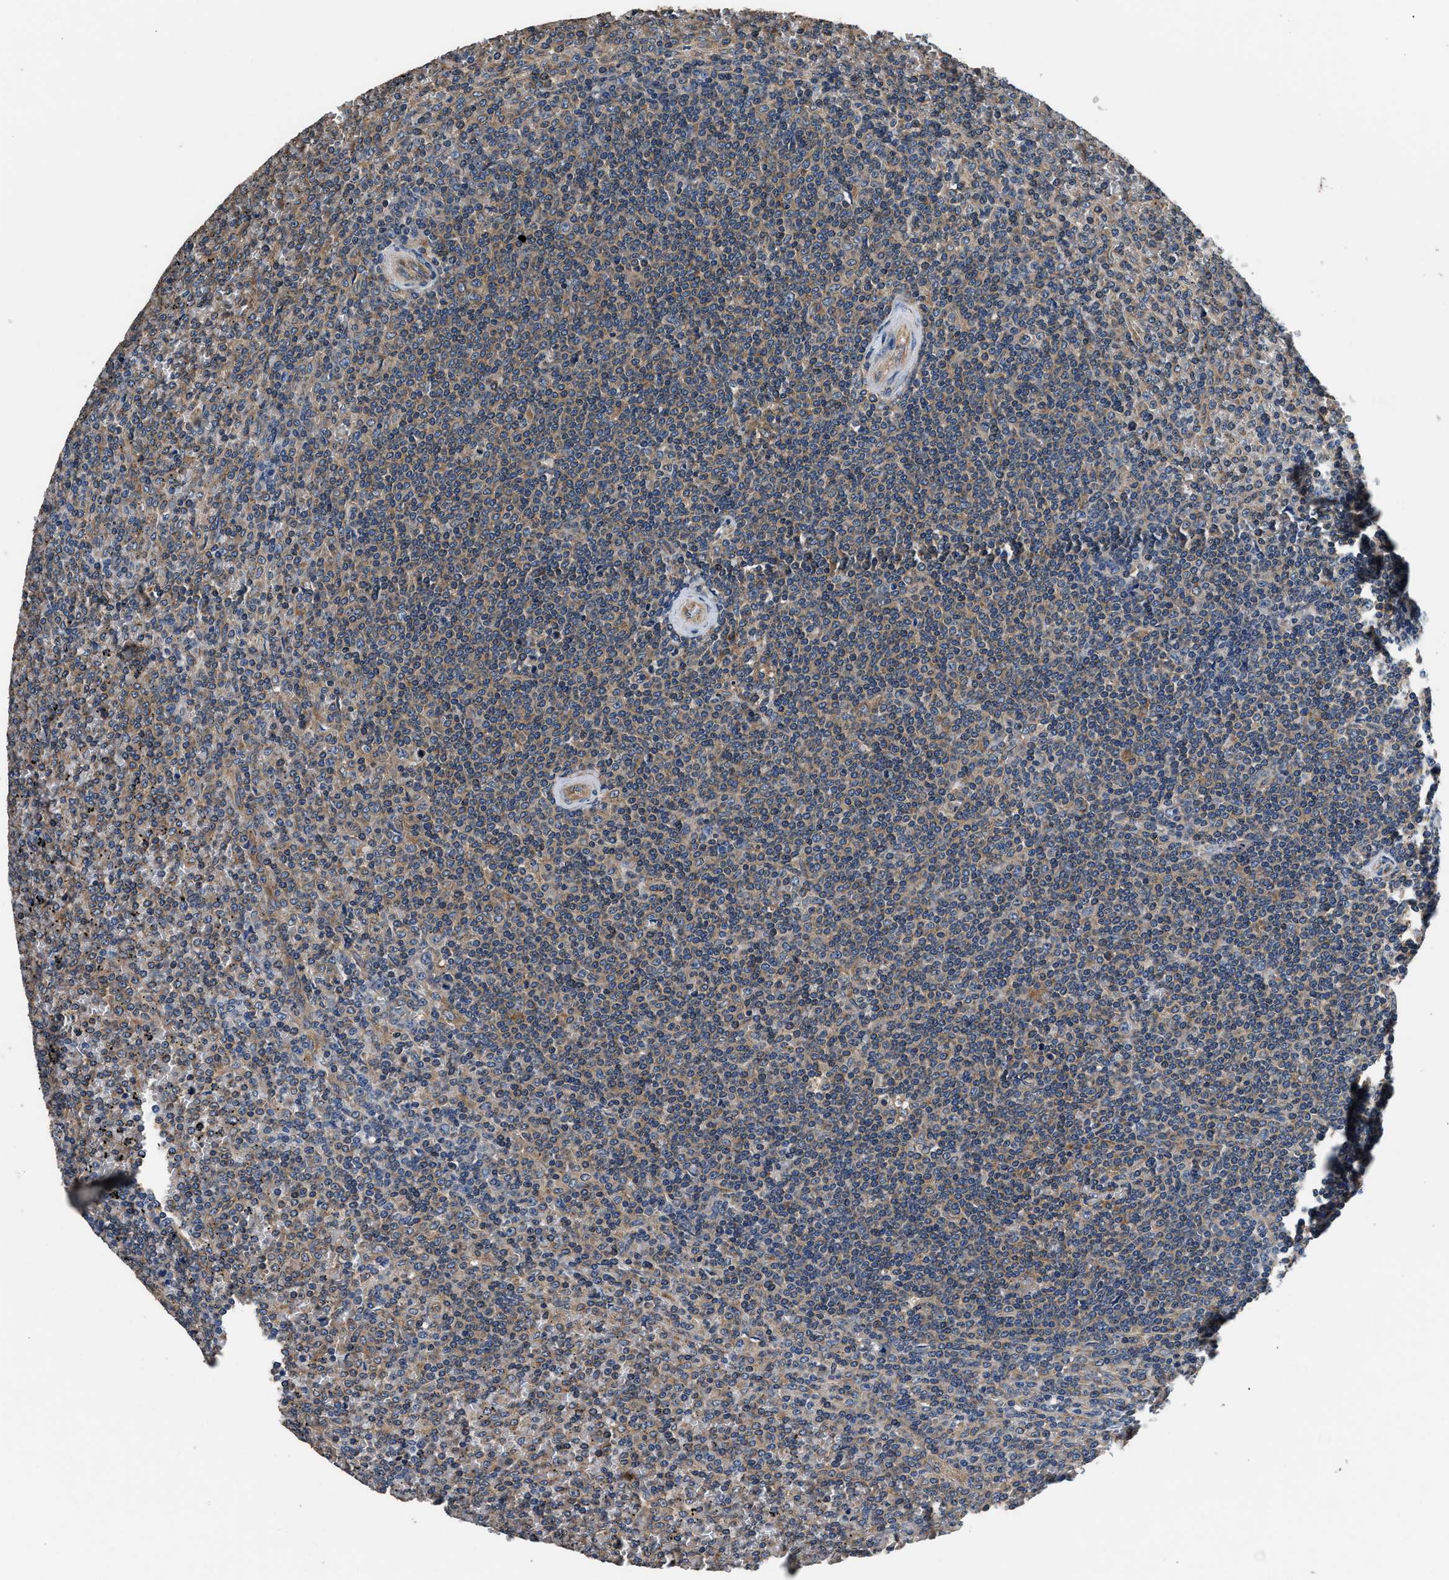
{"staining": {"intensity": "weak", "quantity": "25%-75%", "location": "cytoplasmic/membranous"}, "tissue": "lymphoma", "cell_type": "Tumor cells", "image_type": "cancer", "snomed": [{"axis": "morphology", "description": "Malignant lymphoma, non-Hodgkin's type, Low grade"}, {"axis": "topography", "description": "Spleen"}], "caption": "Tumor cells show weak cytoplasmic/membranous expression in about 25%-75% of cells in lymphoma. Immunohistochemistry (ihc) stains the protein of interest in brown and the nuclei are stained blue.", "gene": "DHRS7B", "patient": {"sex": "female", "age": 19}}